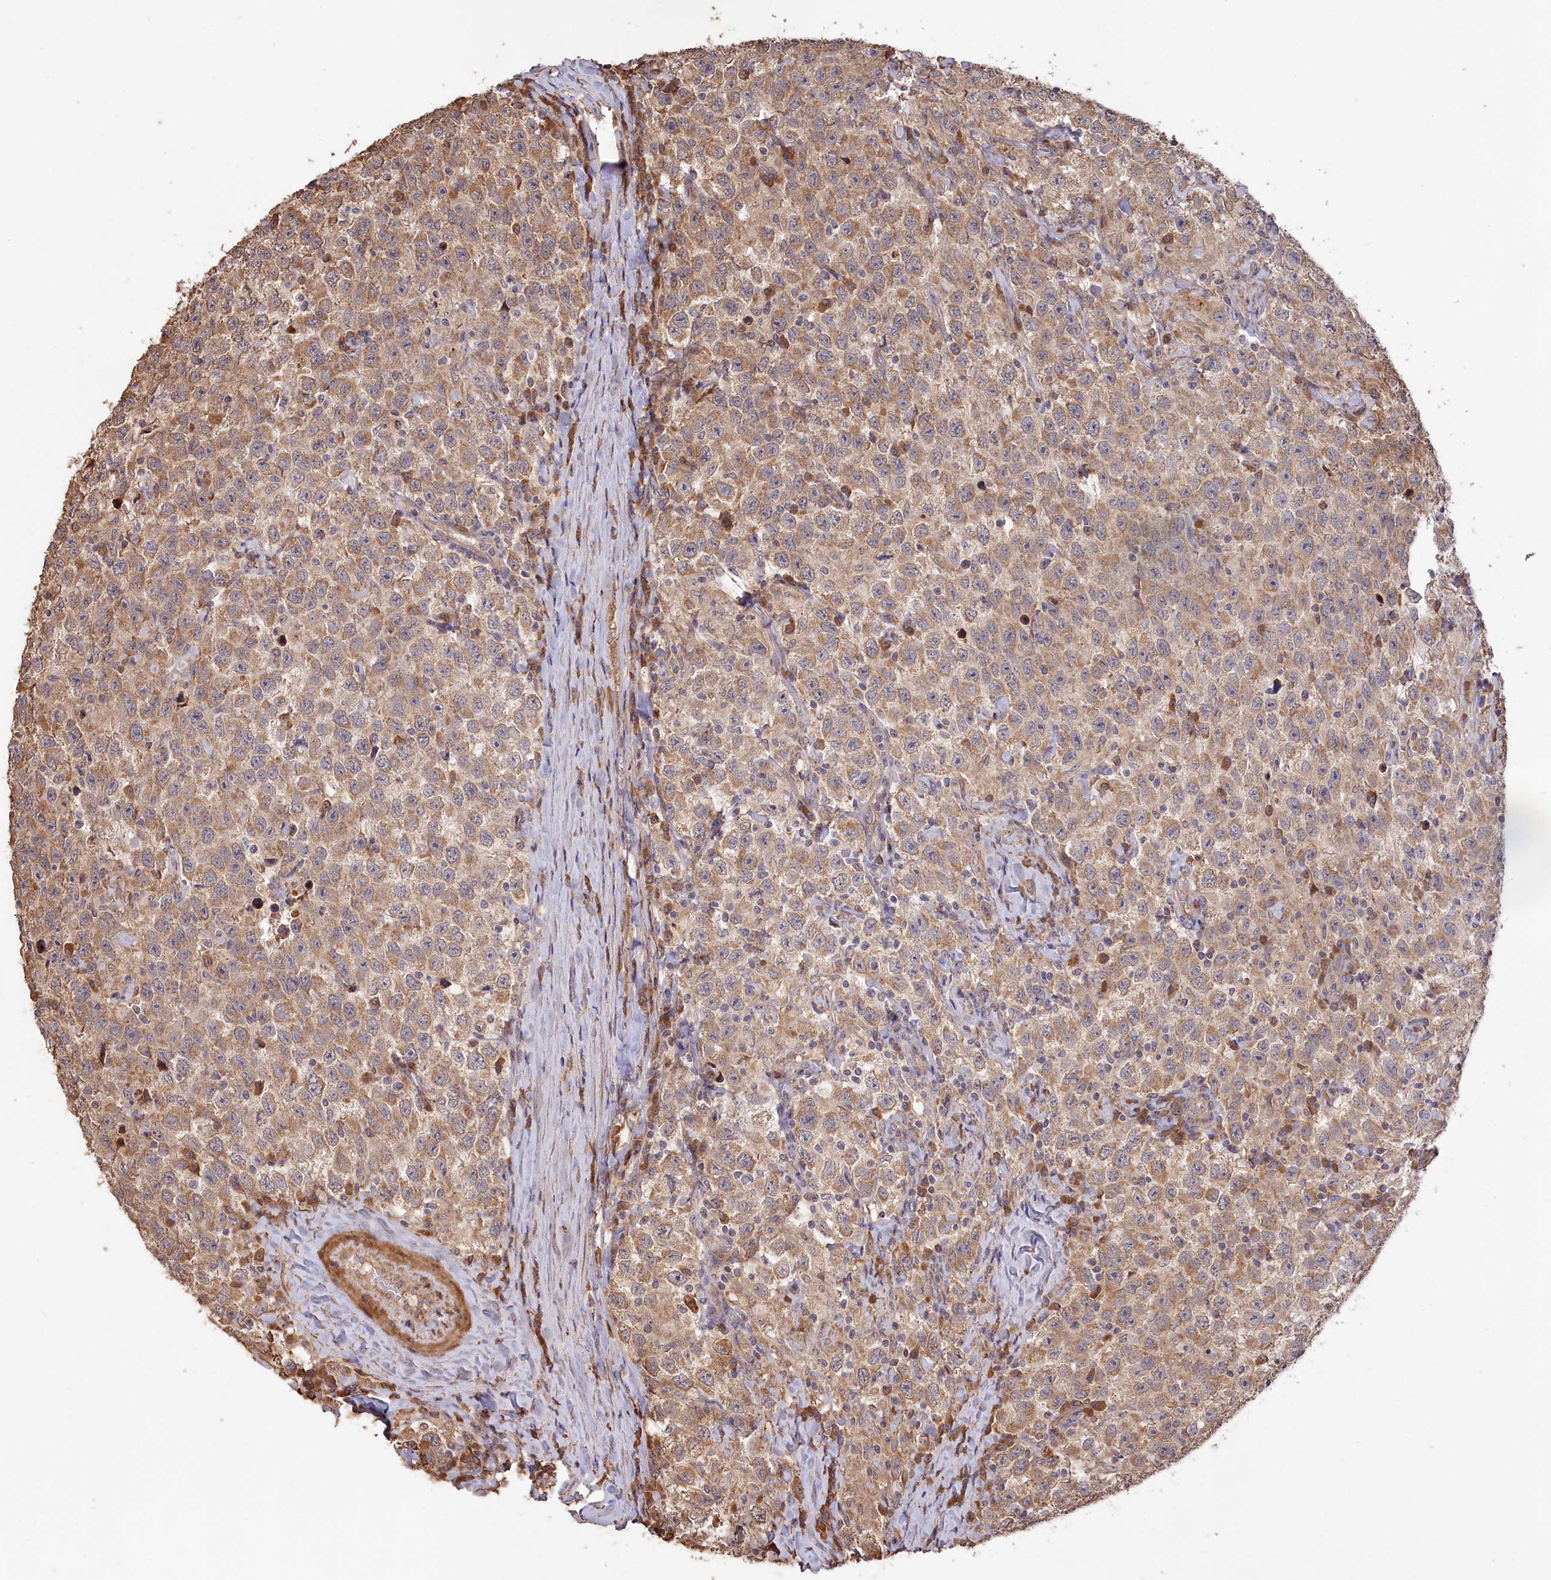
{"staining": {"intensity": "moderate", "quantity": ">75%", "location": "cytoplasmic/membranous"}, "tissue": "testis cancer", "cell_type": "Tumor cells", "image_type": "cancer", "snomed": [{"axis": "morphology", "description": "Seminoma, NOS"}, {"axis": "topography", "description": "Testis"}], "caption": "Protein expression analysis of human testis cancer (seminoma) reveals moderate cytoplasmic/membranous positivity in about >75% of tumor cells.", "gene": "LAYN", "patient": {"sex": "male", "age": 41}}